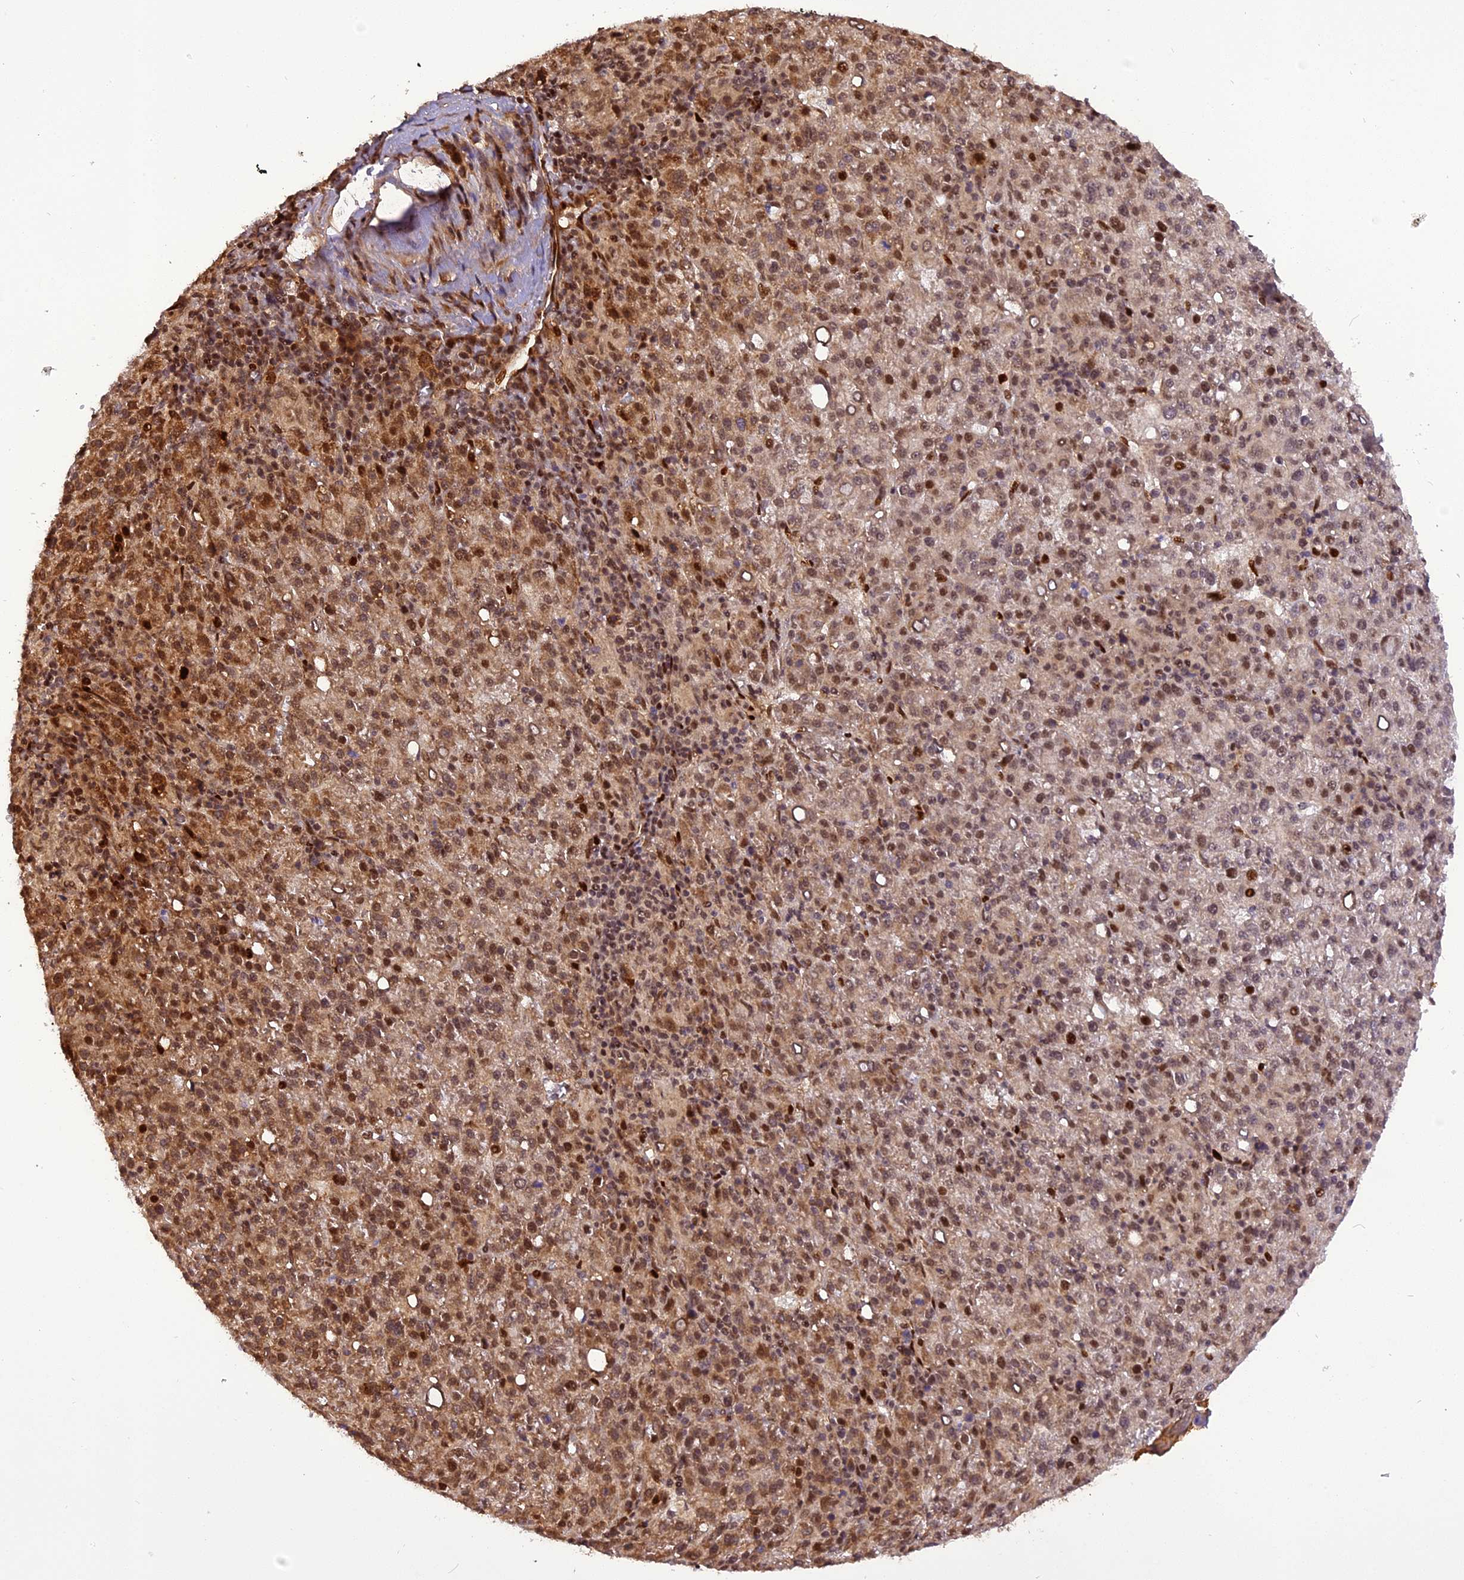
{"staining": {"intensity": "moderate", "quantity": ">75%", "location": "cytoplasmic/membranous,nuclear"}, "tissue": "liver cancer", "cell_type": "Tumor cells", "image_type": "cancer", "snomed": [{"axis": "morphology", "description": "Carcinoma, Hepatocellular, NOS"}, {"axis": "topography", "description": "Liver"}], "caption": "IHC staining of hepatocellular carcinoma (liver), which exhibits medium levels of moderate cytoplasmic/membranous and nuclear expression in about >75% of tumor cells indicating moderate cytoplasmic/membranous and nuclear protein expression. The staining was performed using DAB (brown) for protein detection and nuclei were counterstained in hematoxylin (blue).", "gene": "MICALL1", "patient": {"sex": "female", "age": 58}}